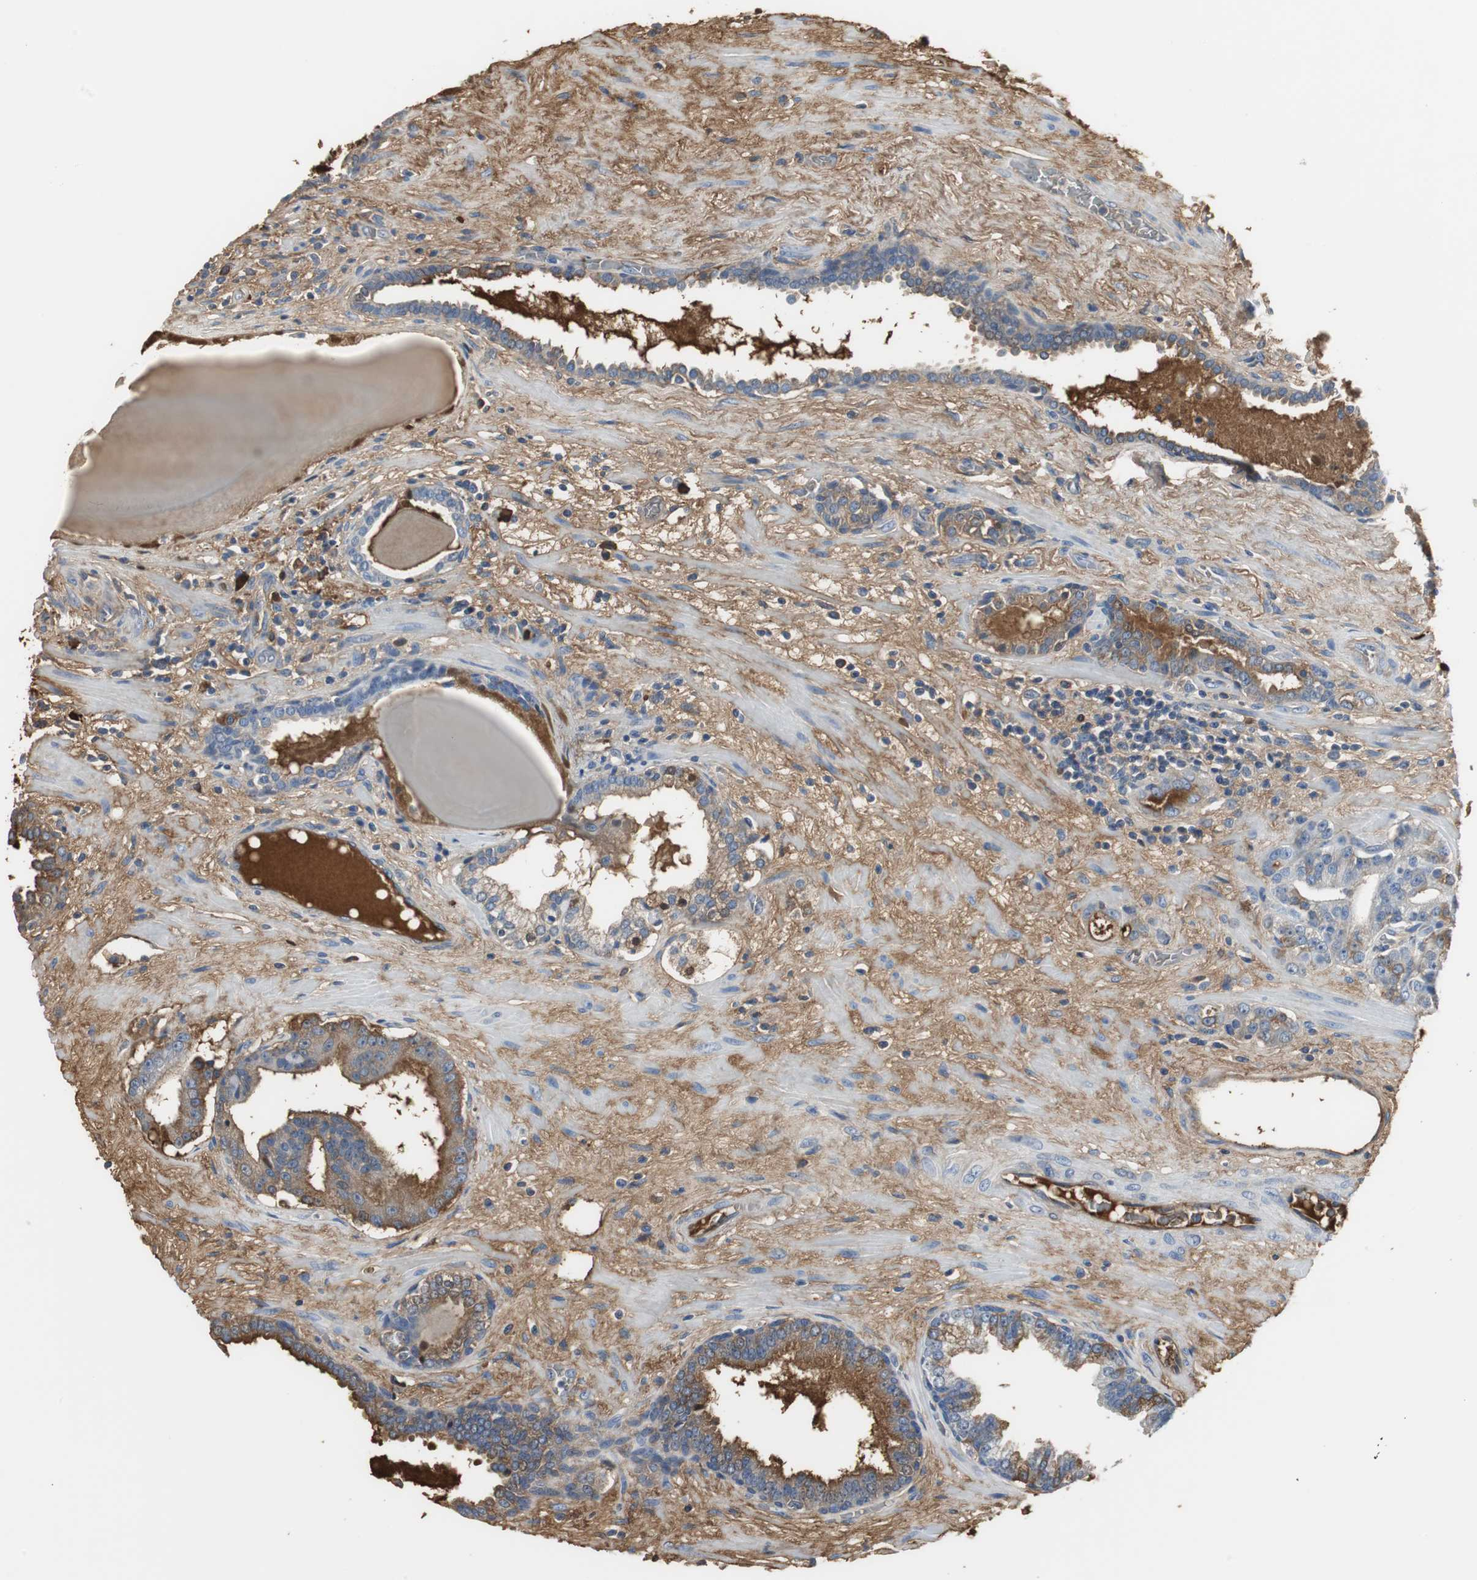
{"staining": {"intensity": "moderate", "quantity": ">75%", "location": "cytoplasmic/membranous"}, "tissue": "prostate cancer", "cell_type": "Tumor cells", "image_type": "cancer", "snomed": [{"axis": "morphology", "description": "Adenocarcinoma, Low grade"}, {"axis": "topography", "description": "Prostate"}], "caption": "IHC photomicrograph of neoplastic tissue: low-grade adenocarcinoma (prostate) stained using immunohistochemistry reveals medium levels of moderate protein expression localized specifically in the cytoplasmic/membranous of tumor cells, appearing as a cytoplasmic/membranous brown color.", "gene": "IGHA1", "patient": {"sex": "male", "age": 63}}